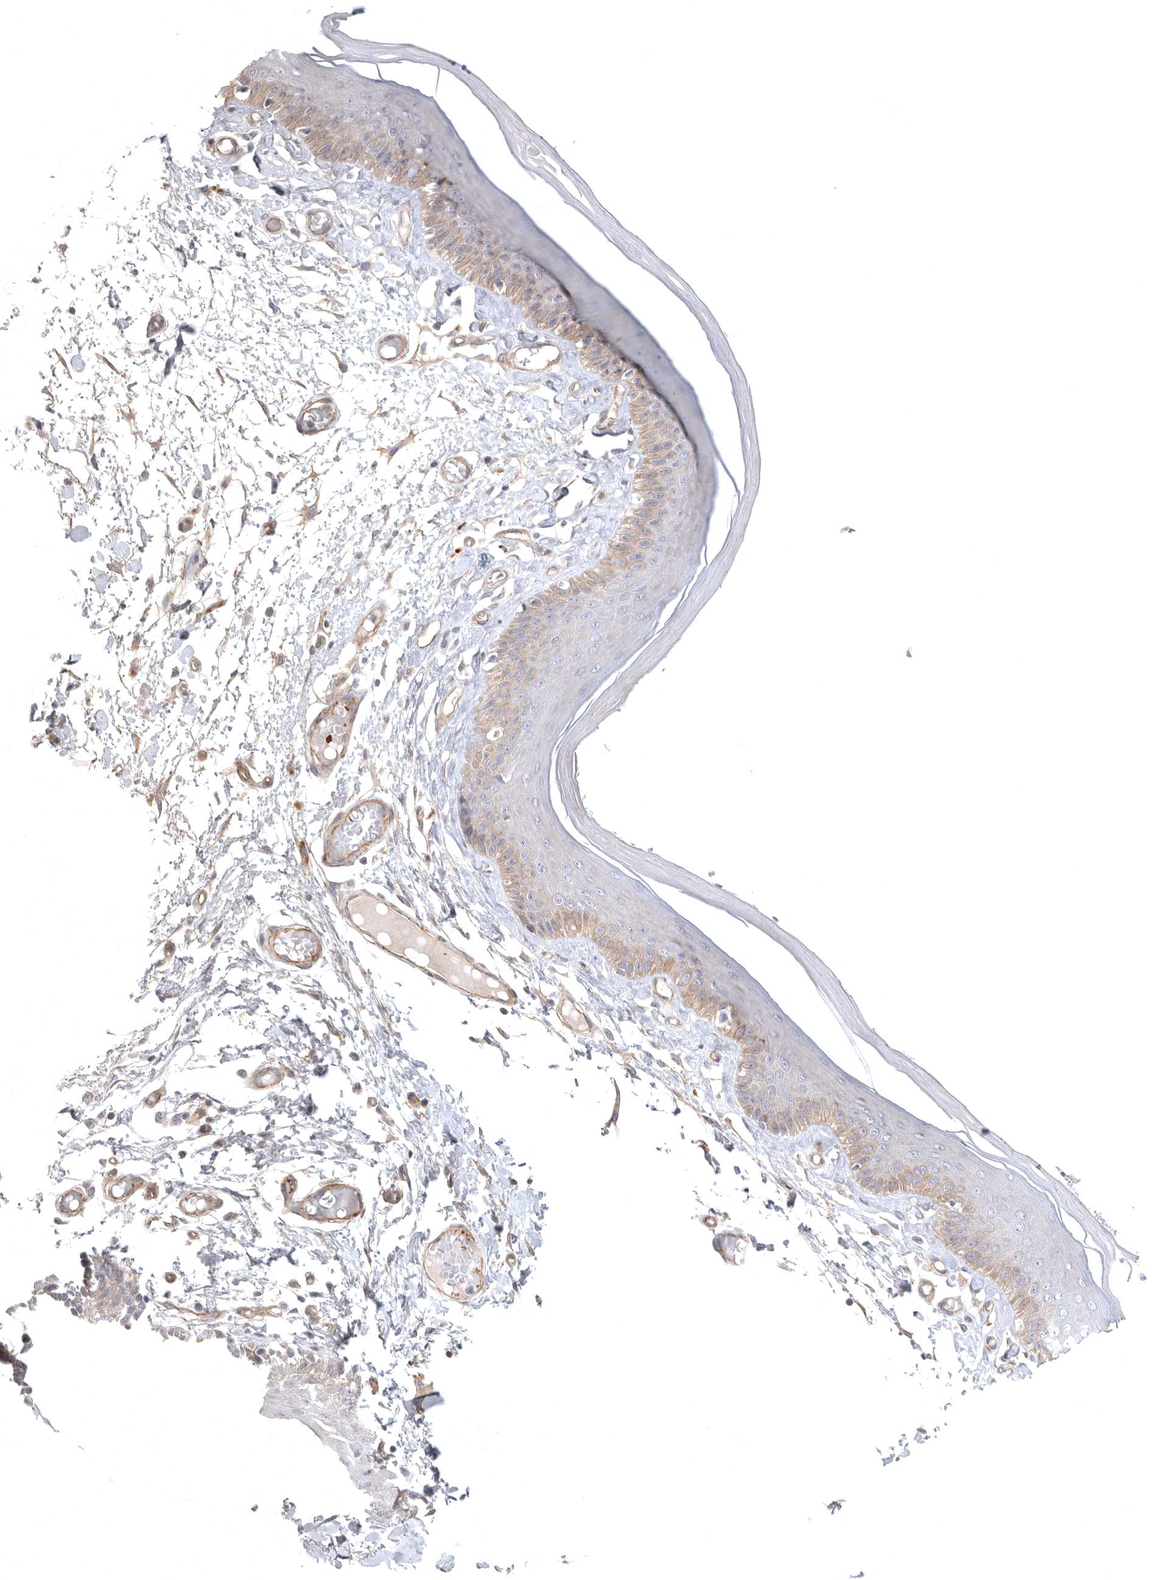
{"staining": {"intensity": "moderate", "quantity": "25%-75%", "location": "cytoplasmic/membranous"}, "tissue": "skin", "cell_type": "Epidermal cells", "image_type": "normal", "snomed": [{"axis": "morphology", "description": "Normal tissue, NOS"}, {"axis": "topography", "description": "Vulva"}], "caption": "This histopathology image reveals normal skin stained with IHC to label a protein in brown. The cytoplasmic/membranous of epidermal cells show moderate positivity for the protein. Nuclei are counter-stained blue.", "gene": "LONRF1", "patient": {"sex": "female", "age": 73}}